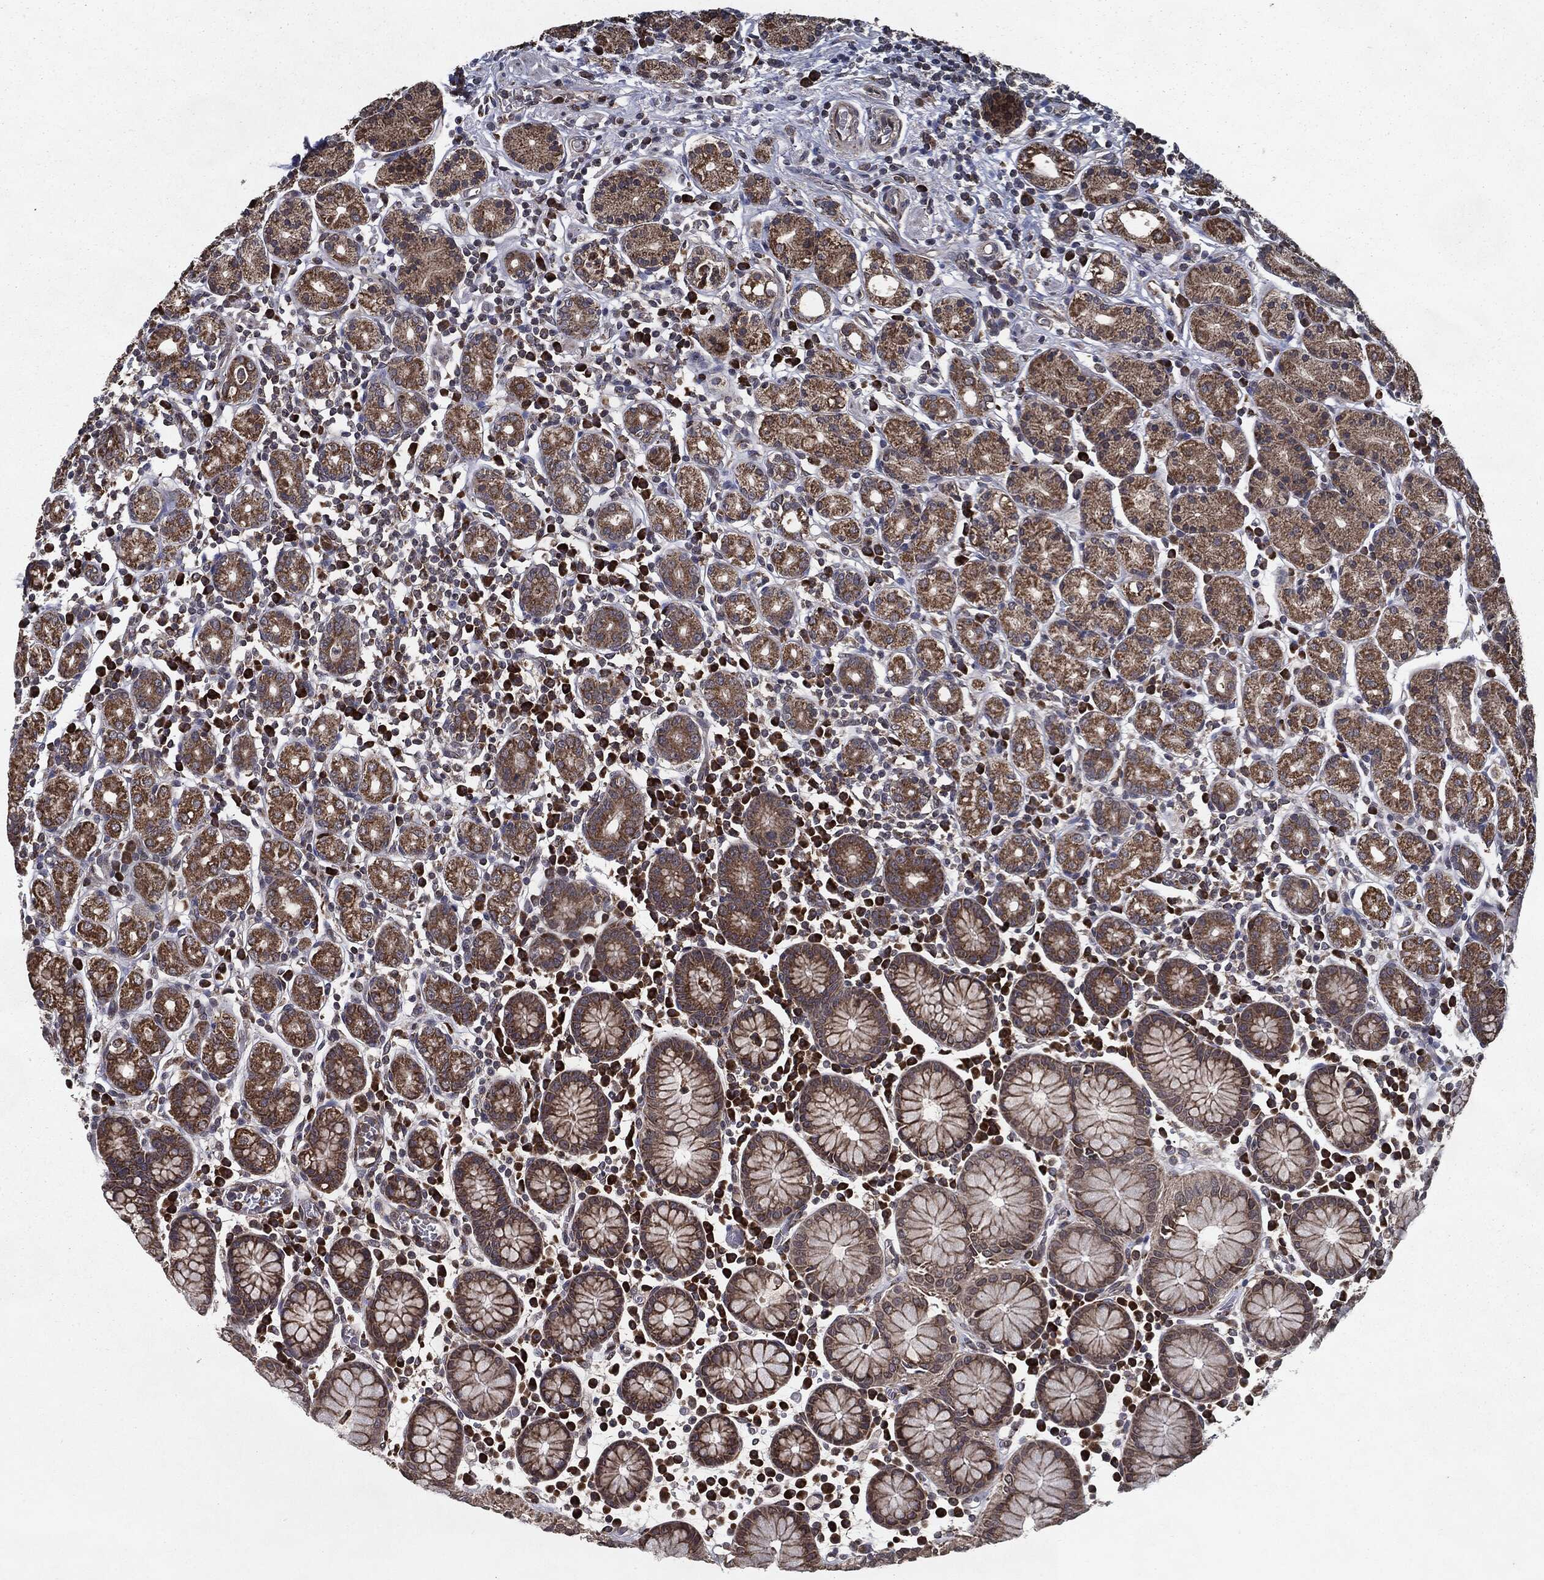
{"staining": {"intensity": "moderate", "quantity": ">75%", "location": "cytoplasmic/membranous"}, "tissue": "stomach", "cell_type": "Glandular cells", "image_type": "normal", "snomed": [{"axis": "morphology", "description": "Normal tissue, NOS"}, {"axis": "topography", "description": "Stomach, upper"}, {"axis": "topography", "description": "Stomach"}], "caption": "IHC staining of normal stomach, which shows medium levels of moderate cytoplasmic/membranous staining in about >75% of glandular cells indicating moderate cytoplasmic/membranous protein positivity. The staining was performed using DAB (3,3'-diaminobenzidine) (brown) for protein detection and nuclei were counterstained in hematoxylin (blue).", "gene": "HDAC5", "patient": {"sex": "male", "age": 62}}